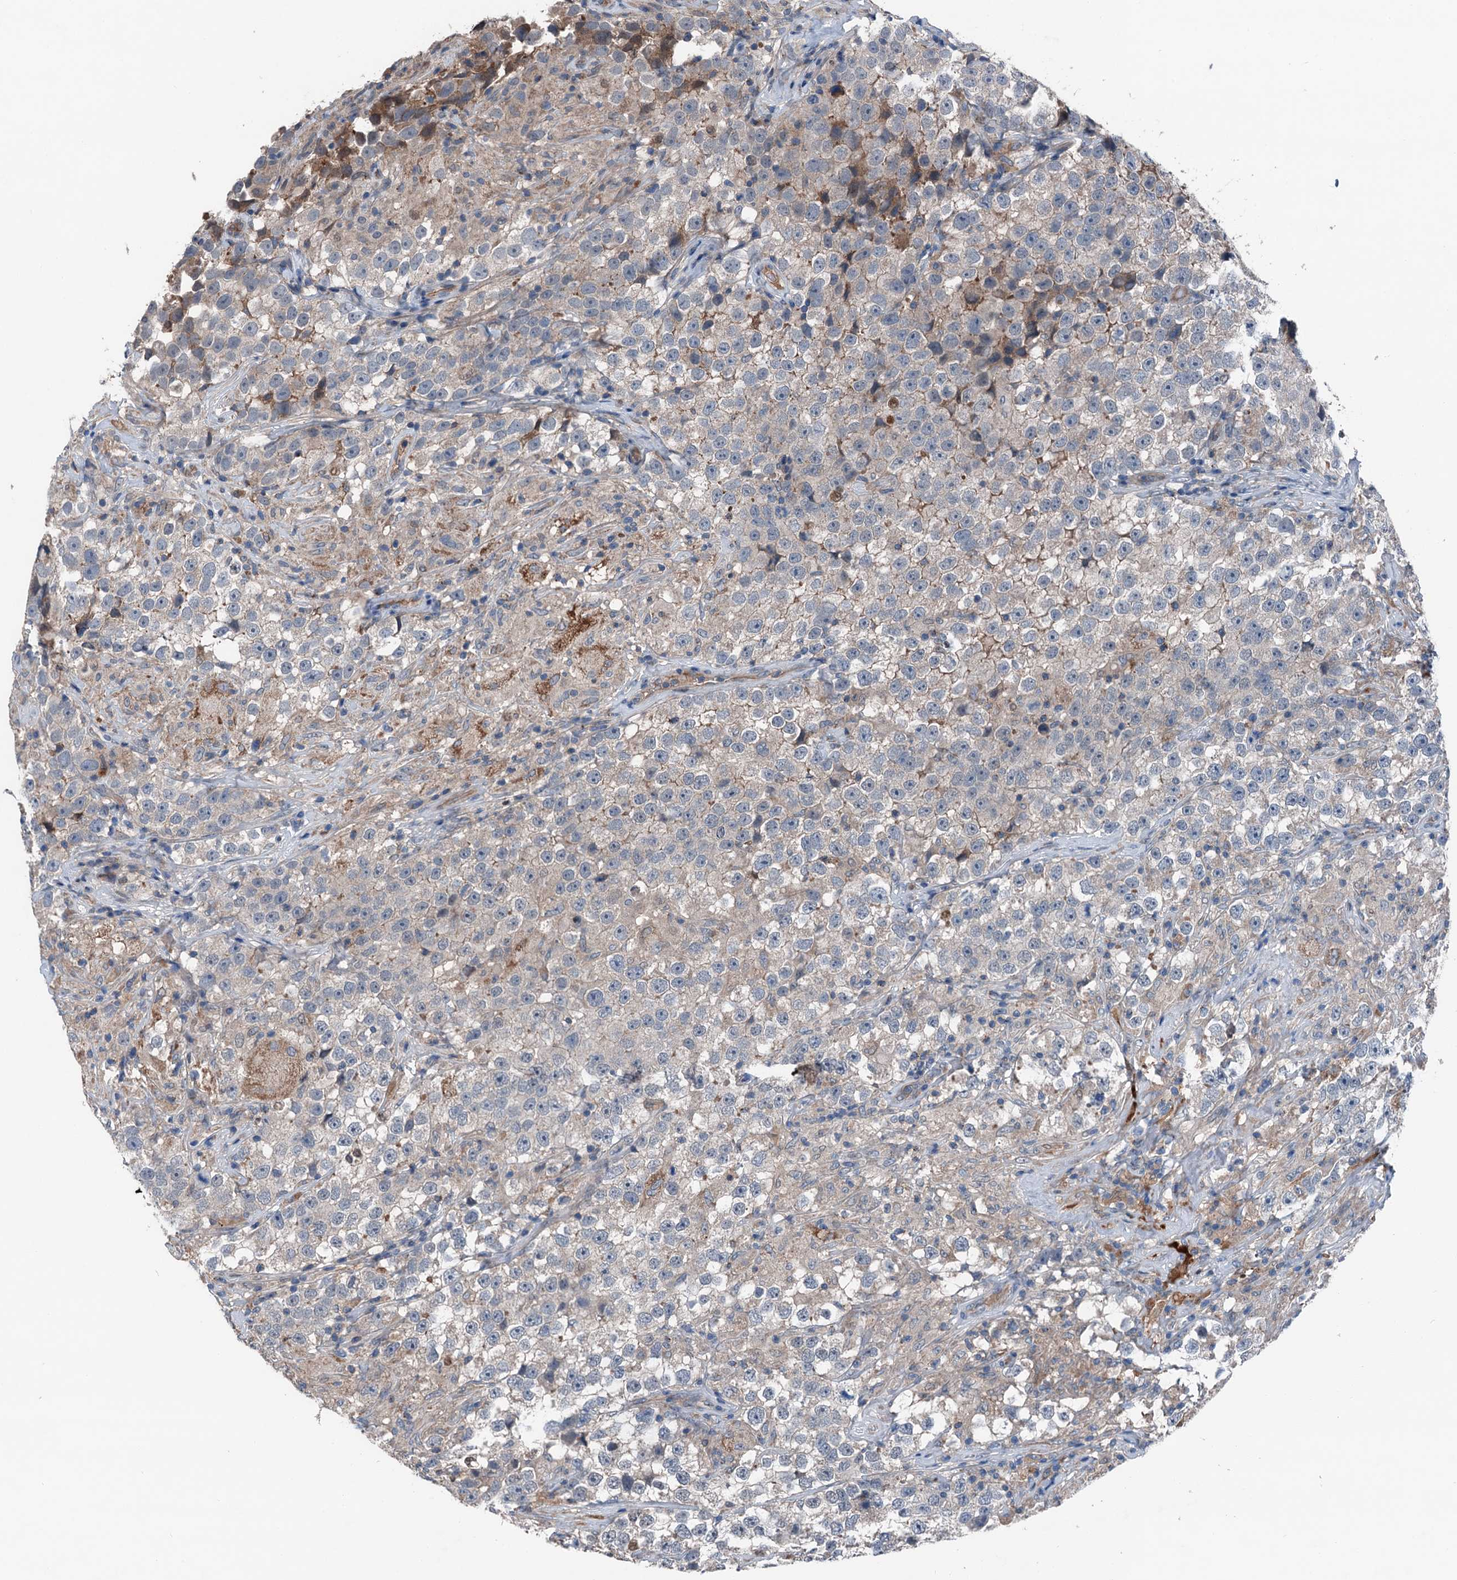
{"staining": {"intensity": "weak", "quantity": "<25%", "location": "cytoplasmic/membranous"}, "tissue": "testis cancer", "cell_type": "Tumor cells", "image_type": "cancer", "snomed": [{"axis": "morphology", "description": "Seminoma, NOS"}, {"axis": "topography", "description": "Testis"}], "caption": "An IHC histopathology image of testis cancer is shown. There is no staining in tumor cells of testis cancer.", "gene": "SLC2A10", "patient": {"sex": "male", "age": 46}}